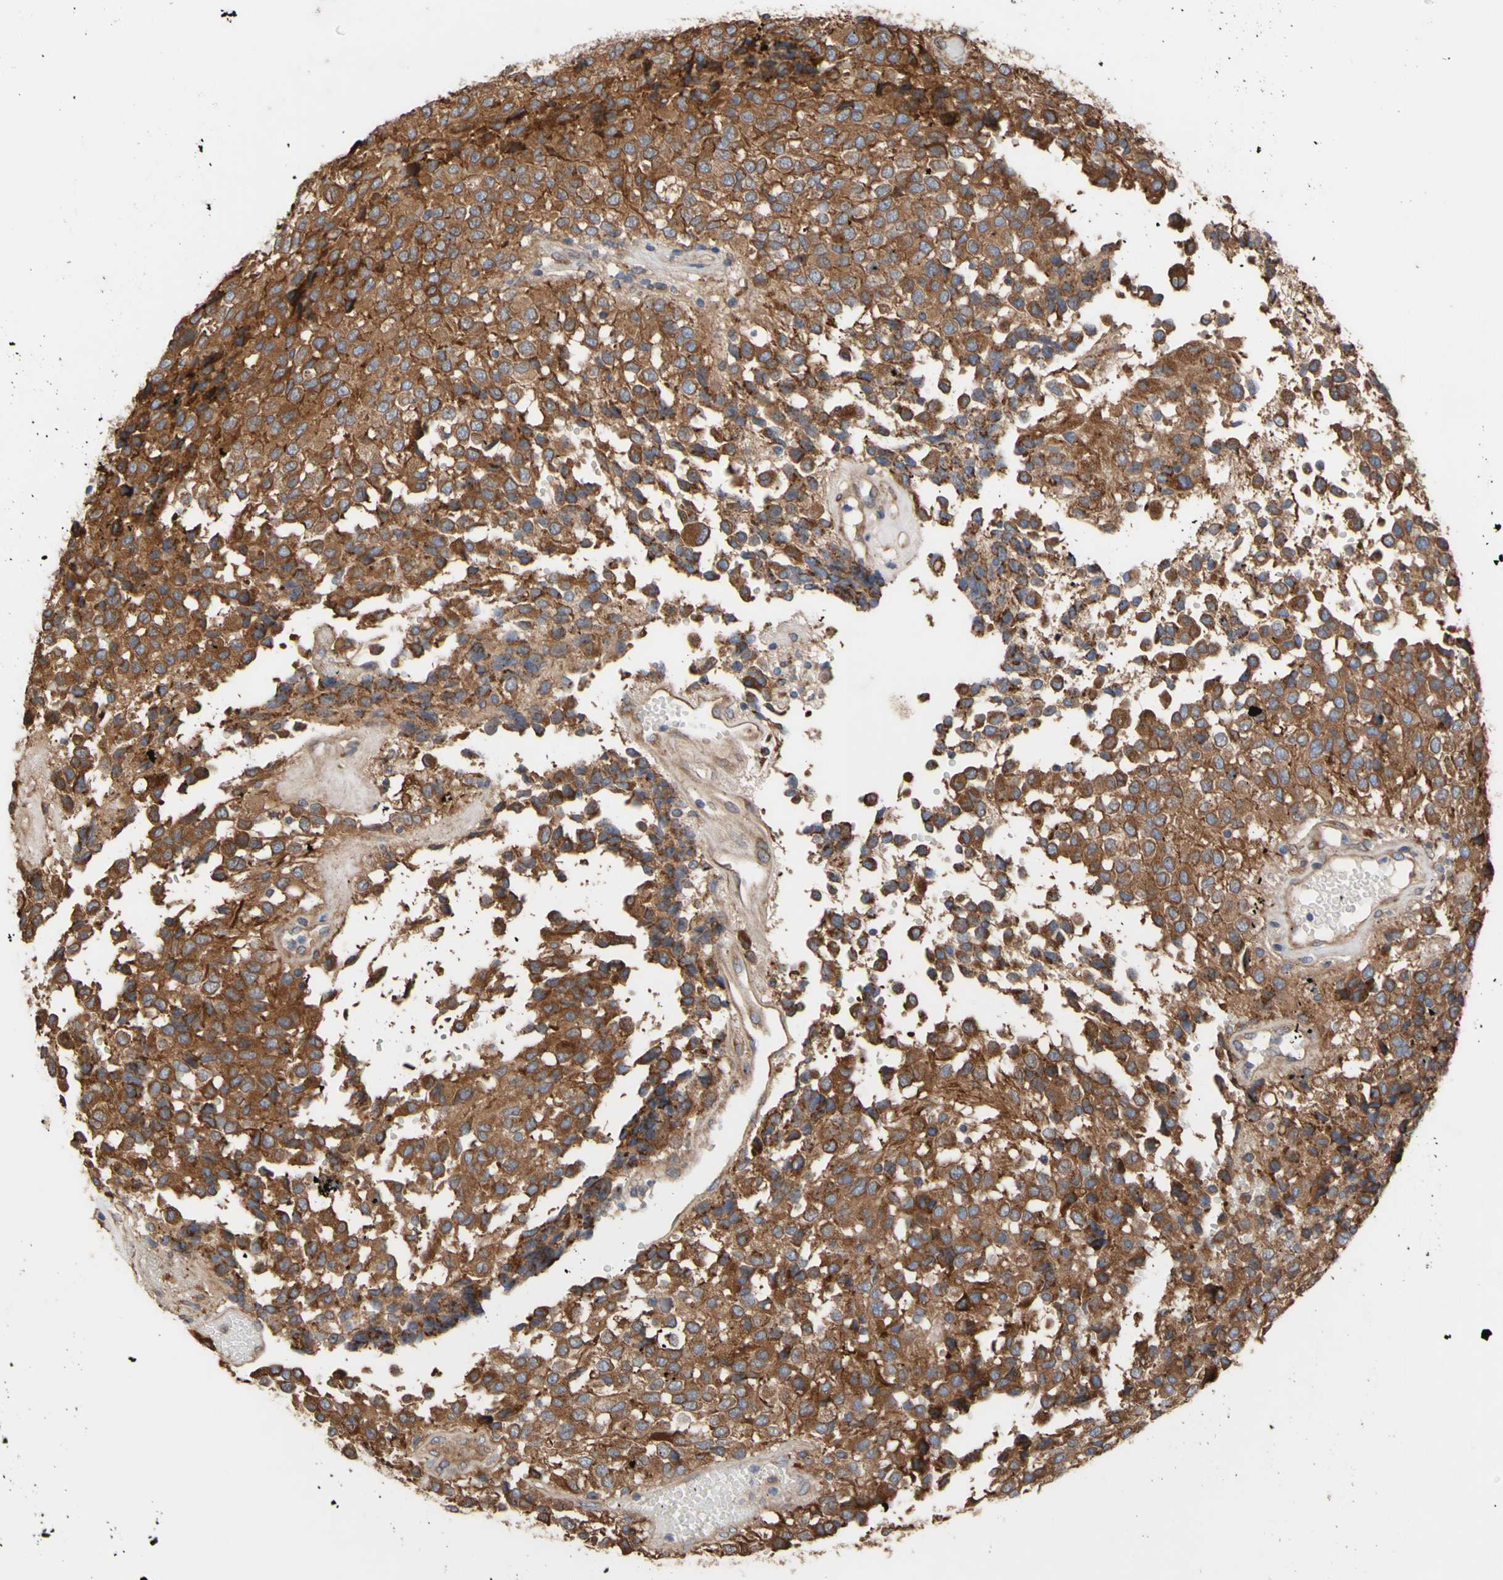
{"staining": {"intensity": "moderate", "quantity": ">75%", "location": "cytoplasmic/membranous"}, "tissue": "glioma", "cell_type": "Tumor cells", "image_type": "cancer", "snomed": [{"axis": "morphology", "description": "Glioma, malignant, High grade"}, {"axis": "topography", "description": "Brain"}], "caption": "This histopathology image demonstrates immunohistochemistry (IHC) staining of human glioma, with medium moderate cytoplasmic/membranous expression in about >75% of tumor cells.", "gene": "NECTIN3", "patient": {"sex": "male", "age": 32}}